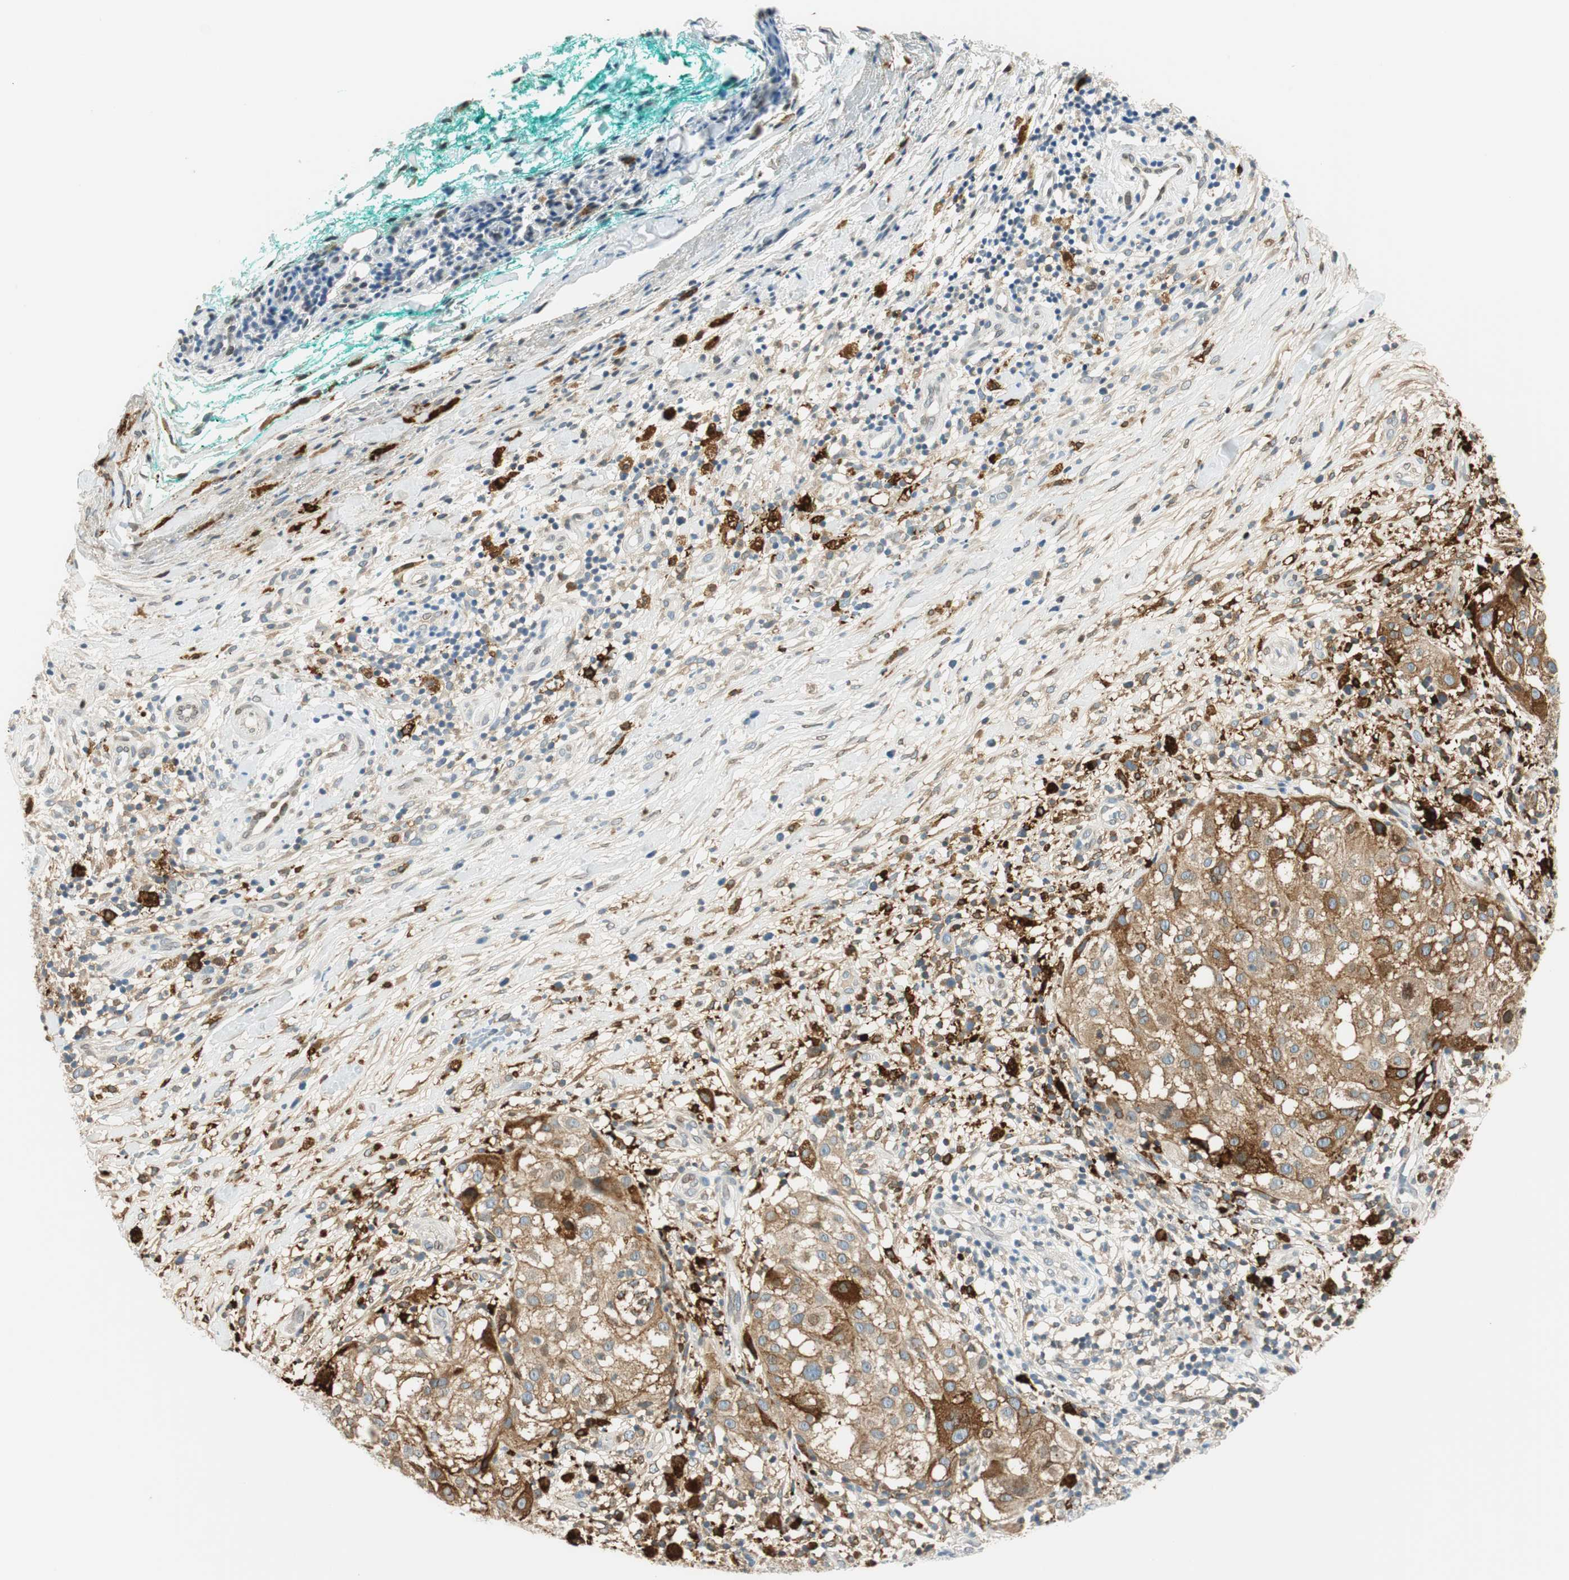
{"staining": {"intensity": "moderate", "quantity": ">75%", "location": "cytoplasmic/membranous"}, "tissue": "melanoma", "cell_type": "Tumor cells", "image_type": "cancer", "snomed": [{"axis": "morphology", "description": "Necrosis, NOS"}, {"axis": "morphology", "description": "Malignant melanoma, NOS"}, {"axis": "topography", "description": "Skin"}], "caption": "Immunohistochemical staining of human malignant melanoma displays medium levels of moderate cytoplasmic/membranous protein staining in approximately >75% of tumor cells.", "gene": "TMEM260", "patient": {"sex": "female", "age": 87}}